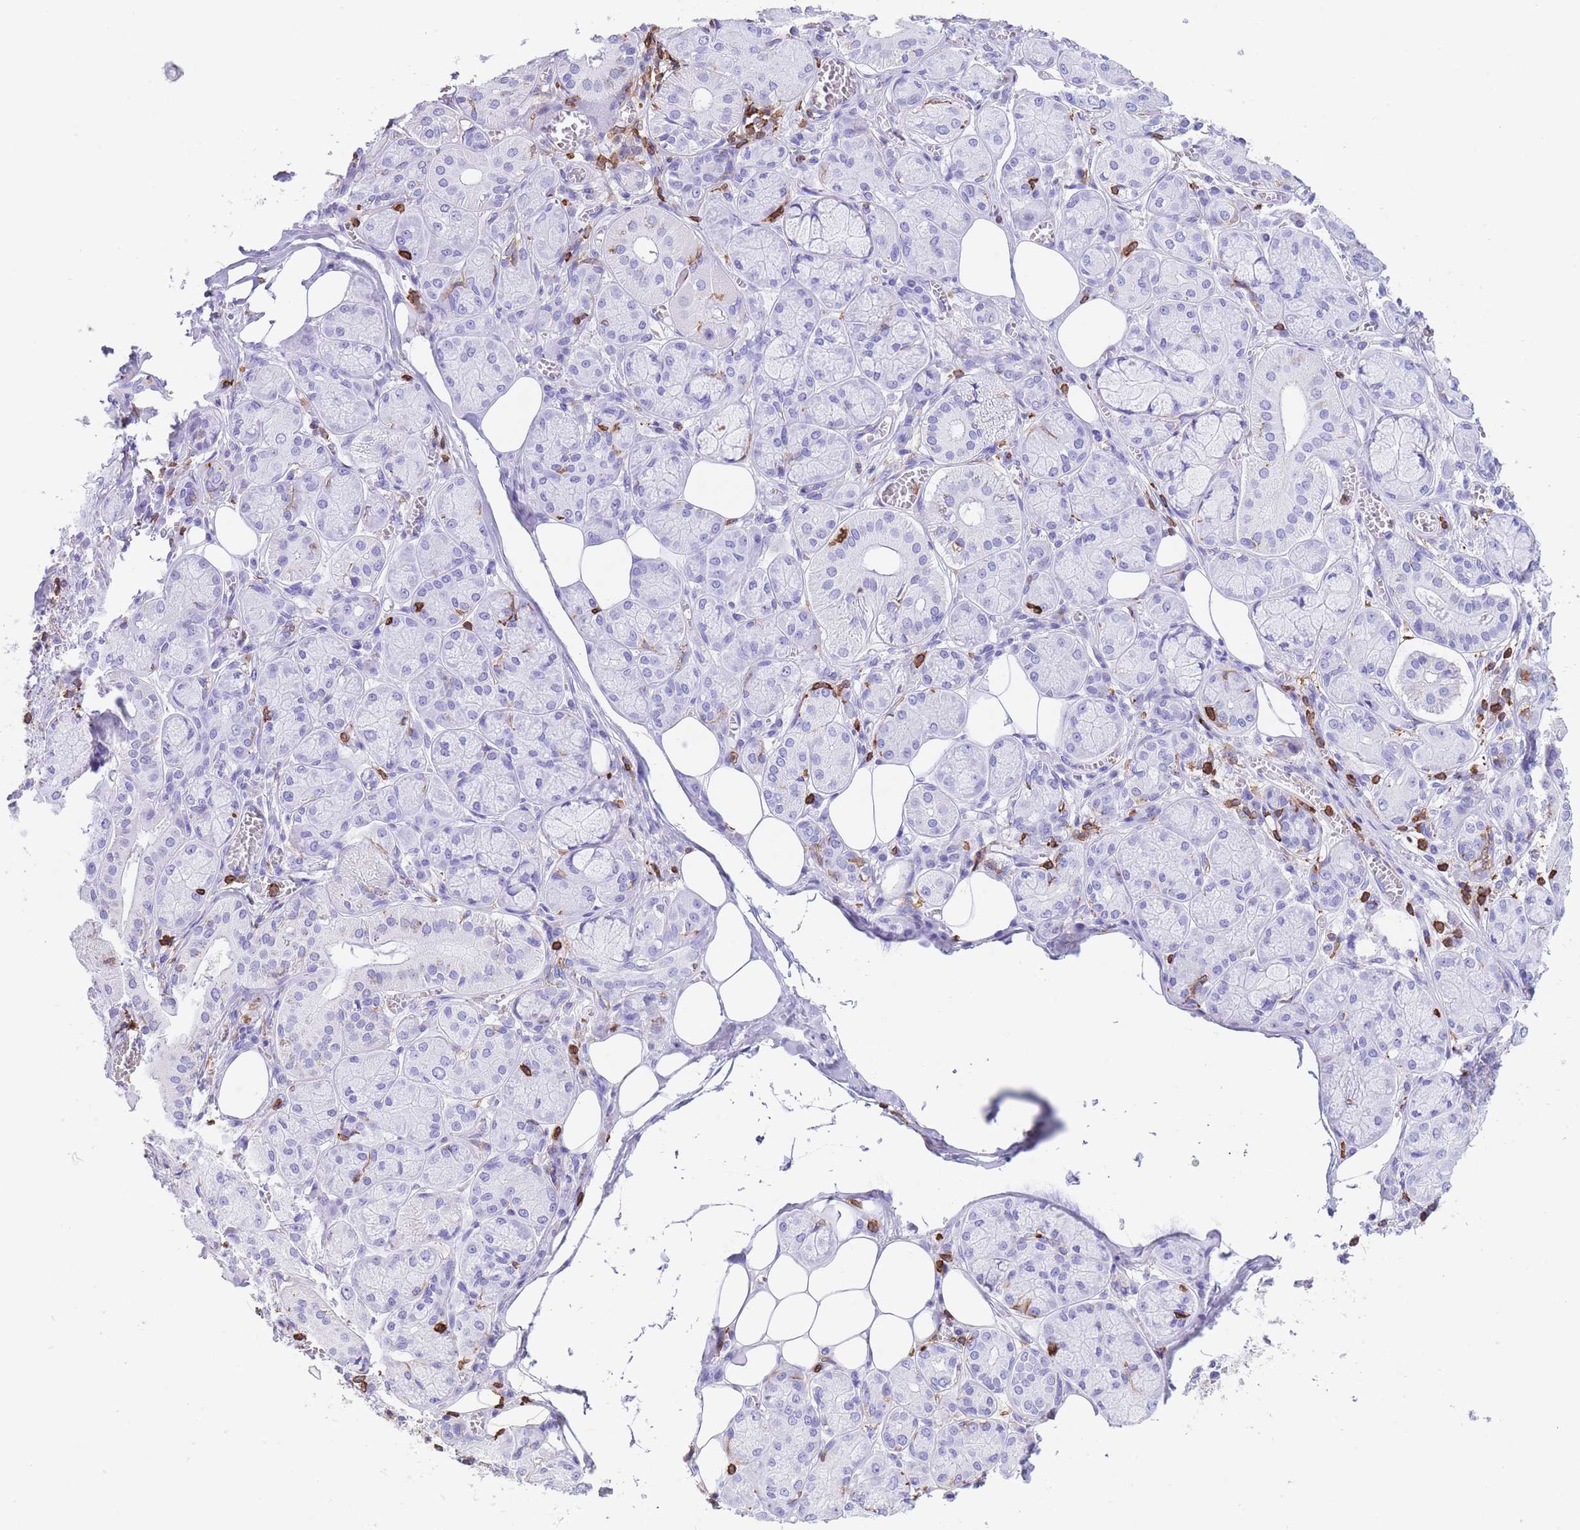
{"staining": {"intensity": "negative", "quantity": "none", "location": "none"}, "tissue": "salivary gland", "cell_type": "Glandular cells", "image_type": "normal", "snomed": [{"axis": "morphology", "description": "Normal tissue, NOS"}, {"axis": "topography", "description": "Salivary gland"}], "caption": "Immunohistochemistry (IHC) micrograph of unremarkable salivary gland: human salivary gland stained with DAB (3,3'-diaminobenzidine) displays no significant protein positivity in glandular cells. (DAB (3,3'-diaminobenzidine) immunohistochemistry with hematoxylin counter stain).", "gene": "CORO1A", "patient": {"sex": "male", "age": 74}}